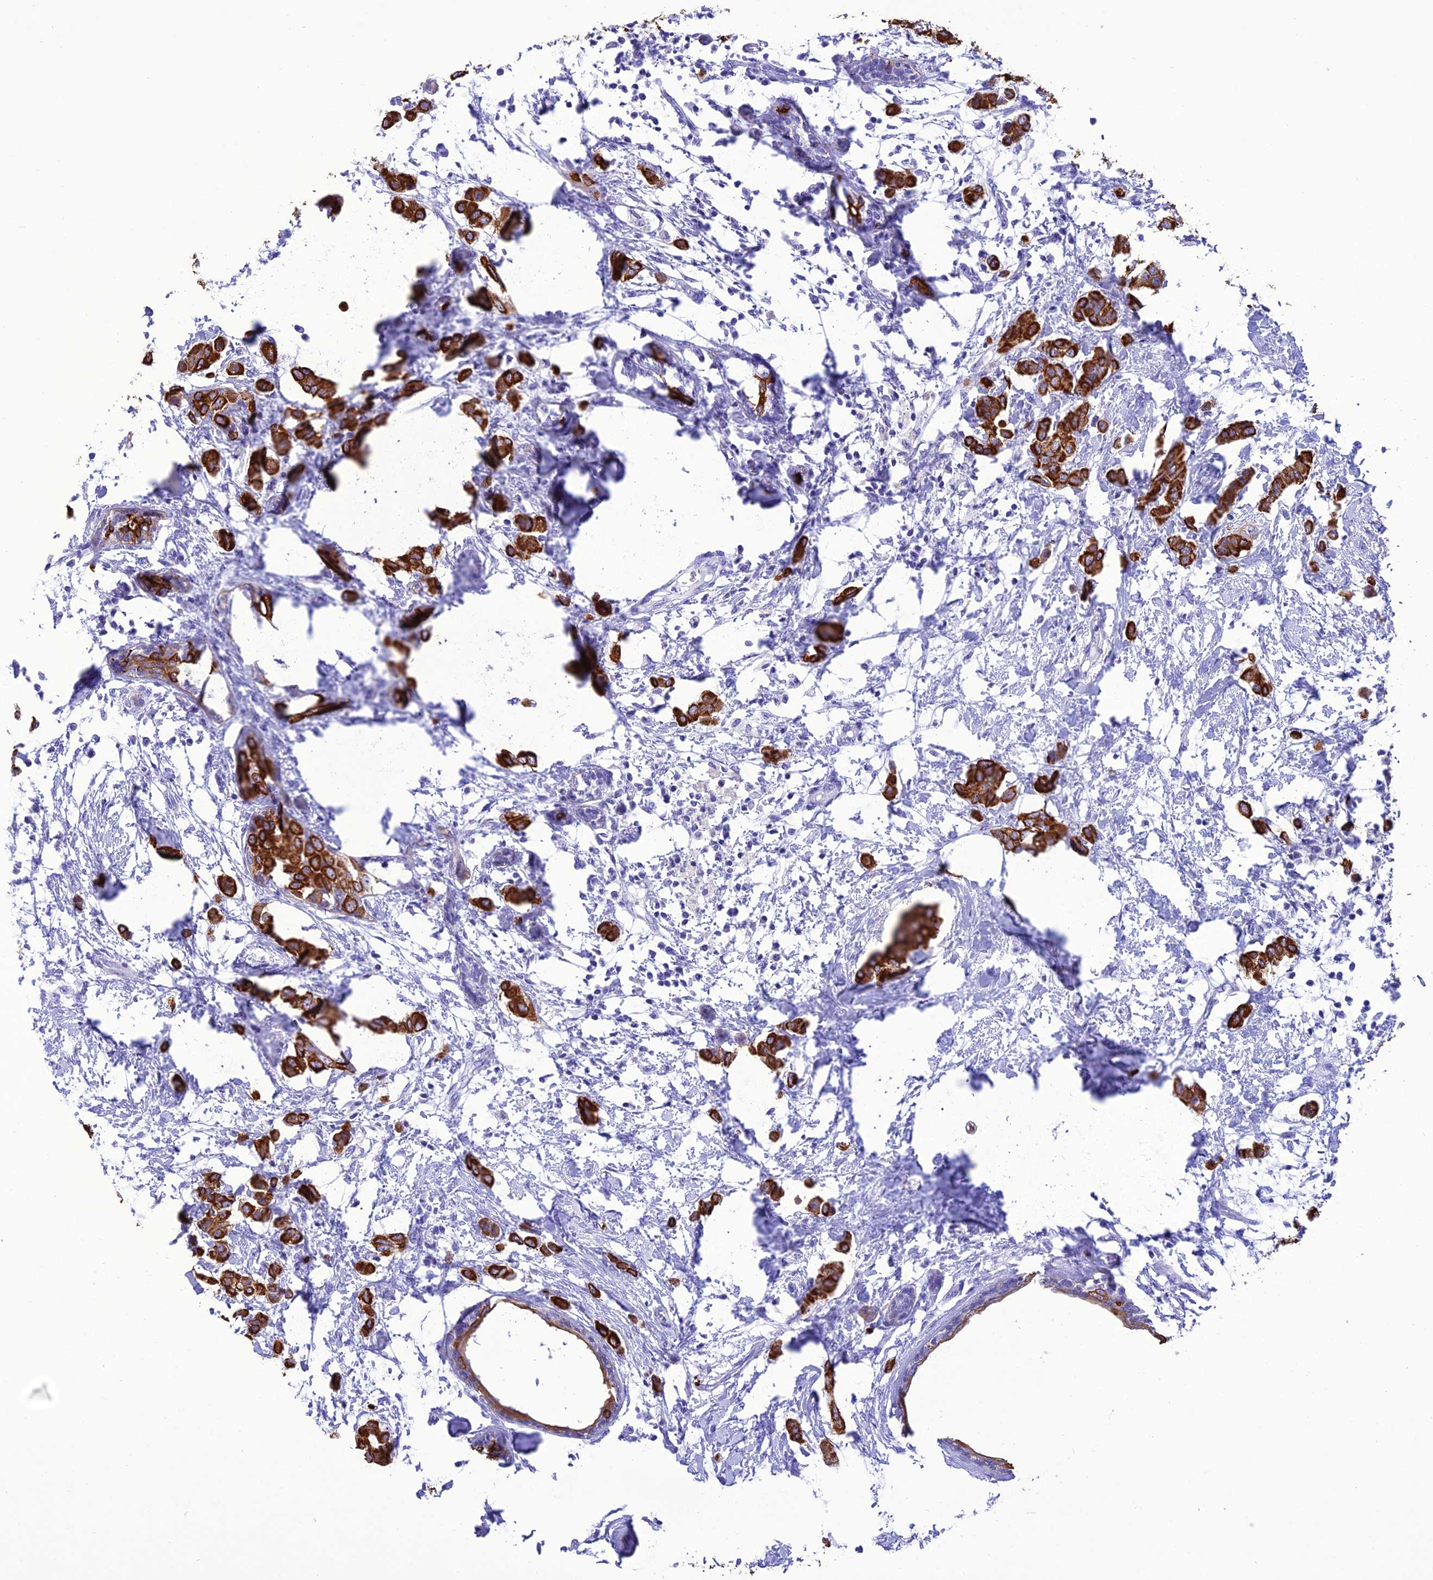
{"staining": {"intensity": "strong", "quantity": ">75%", "location": "cytoplasmic/membranous"}, "tissue": "breast cancer", "cell_type": "Tumor cells", "image_type": "cancer", "snomed": [{"axis": "morphology", "description": "Duct carcinoma"}, {"axis": "topography", "description": "Breast"}], "caption": "Tumor cells show strong cytoplasmic/membranous staining in approximately >75% of cells in breast invasive ductal carcinoma.", "gene": "VPS52", "patient": {"sex": "female", "age": 40}}